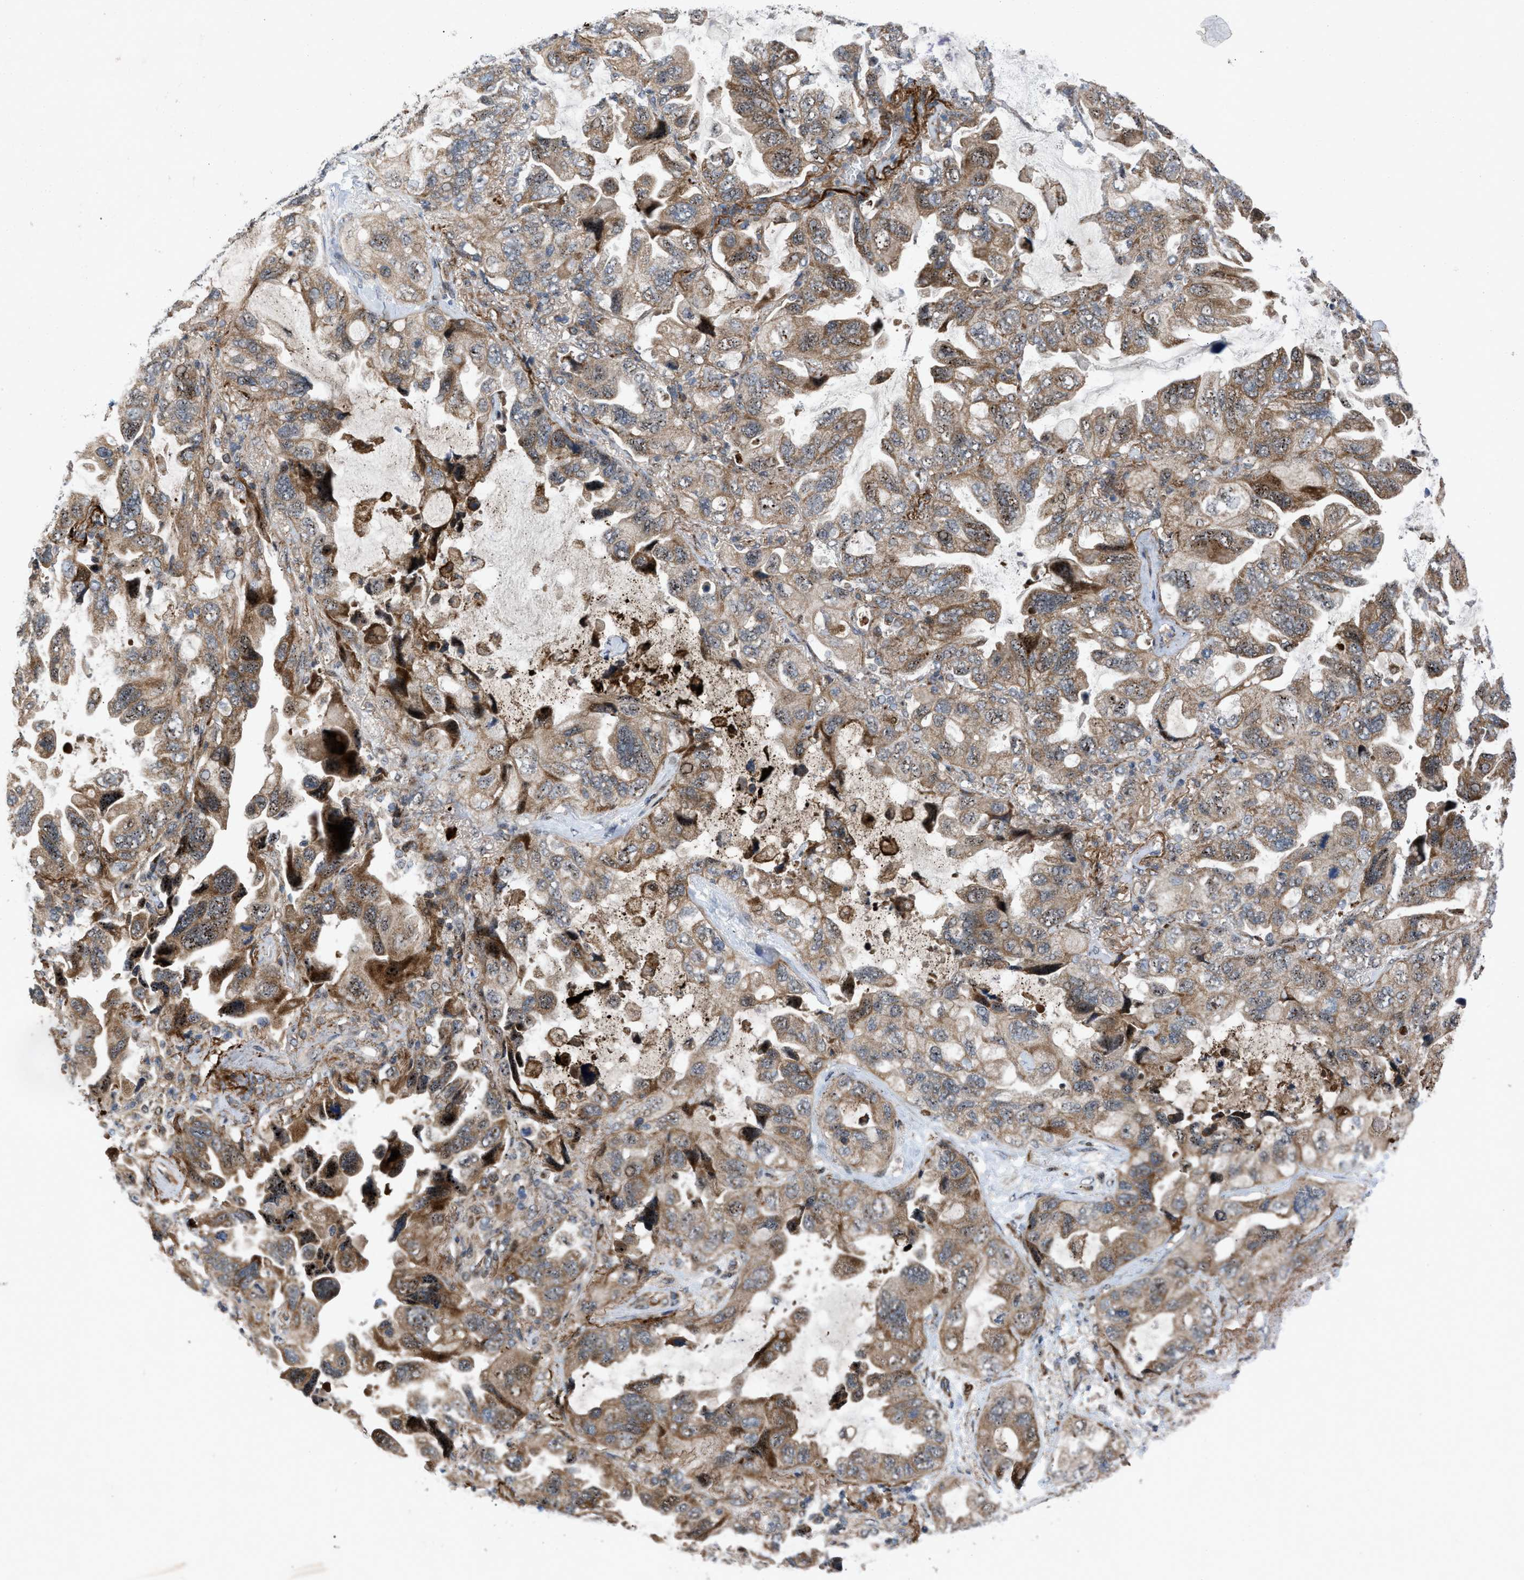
{"staining": {"intensity": "moderate", "quantity": ">75%", "location": "cytoplasmic/membranous"}, "tissue": "lung cancer", "cell_type": "Tumor cells", "image_type": "cancer", "snomed": [{"axis": "morphology", "description": "Squamous cell carcinoma, NOS"}, {"axis": "topography", "description": "Lung"}], "caption": "Protein staining of lung cancer tissue displays moderate cytoplasmic/membranous positivity in approximately >75% of tumor cells.", "gene": "AP3M2", "patient": {"sex": "female", "age": 73}}